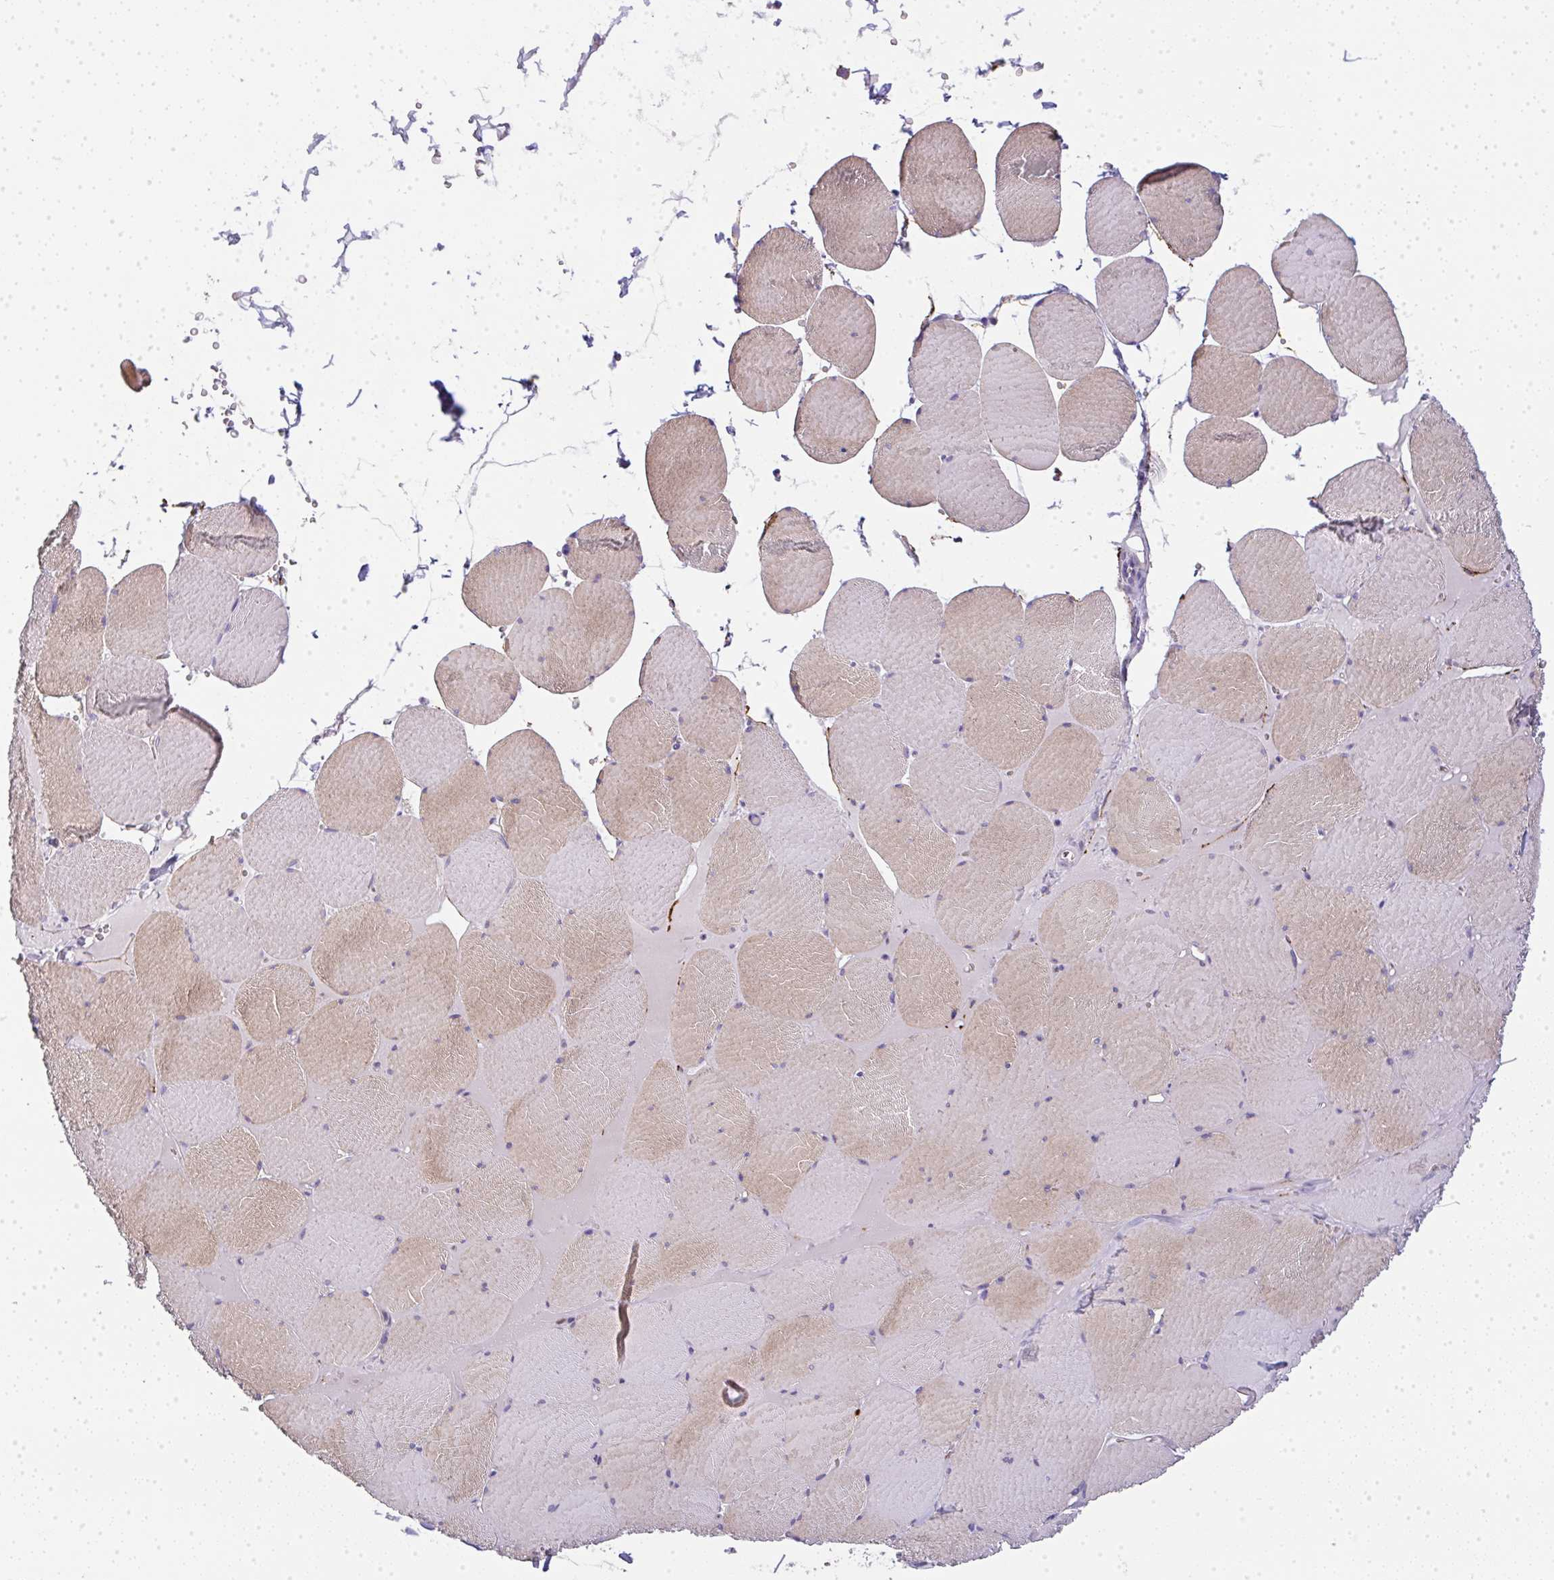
{"staining": {"intensity": "weak", "quantity": "25%-75%", "location": "cytoplasmic/membranous"}, "tissue": "skeletal muscle", "cell_type": "Myocytes", "image_type": "normal", "snomed": [{"axis": "morphology", "description": "Normal tissue, NOS"}, {"axis": "topography", "description": "Skeletal muscle"}, {"axis": "topography", "description": "Head-Neck"}], "caption": "Weak cytoplasmic/membranous expression for a protein is identified in approximately 25%-75% of myocytes of benign skeletal muscle using immunohistochemistry (IHC).", "gene": "LPAR4", "patient": {"sex": "male", "age": 66}}